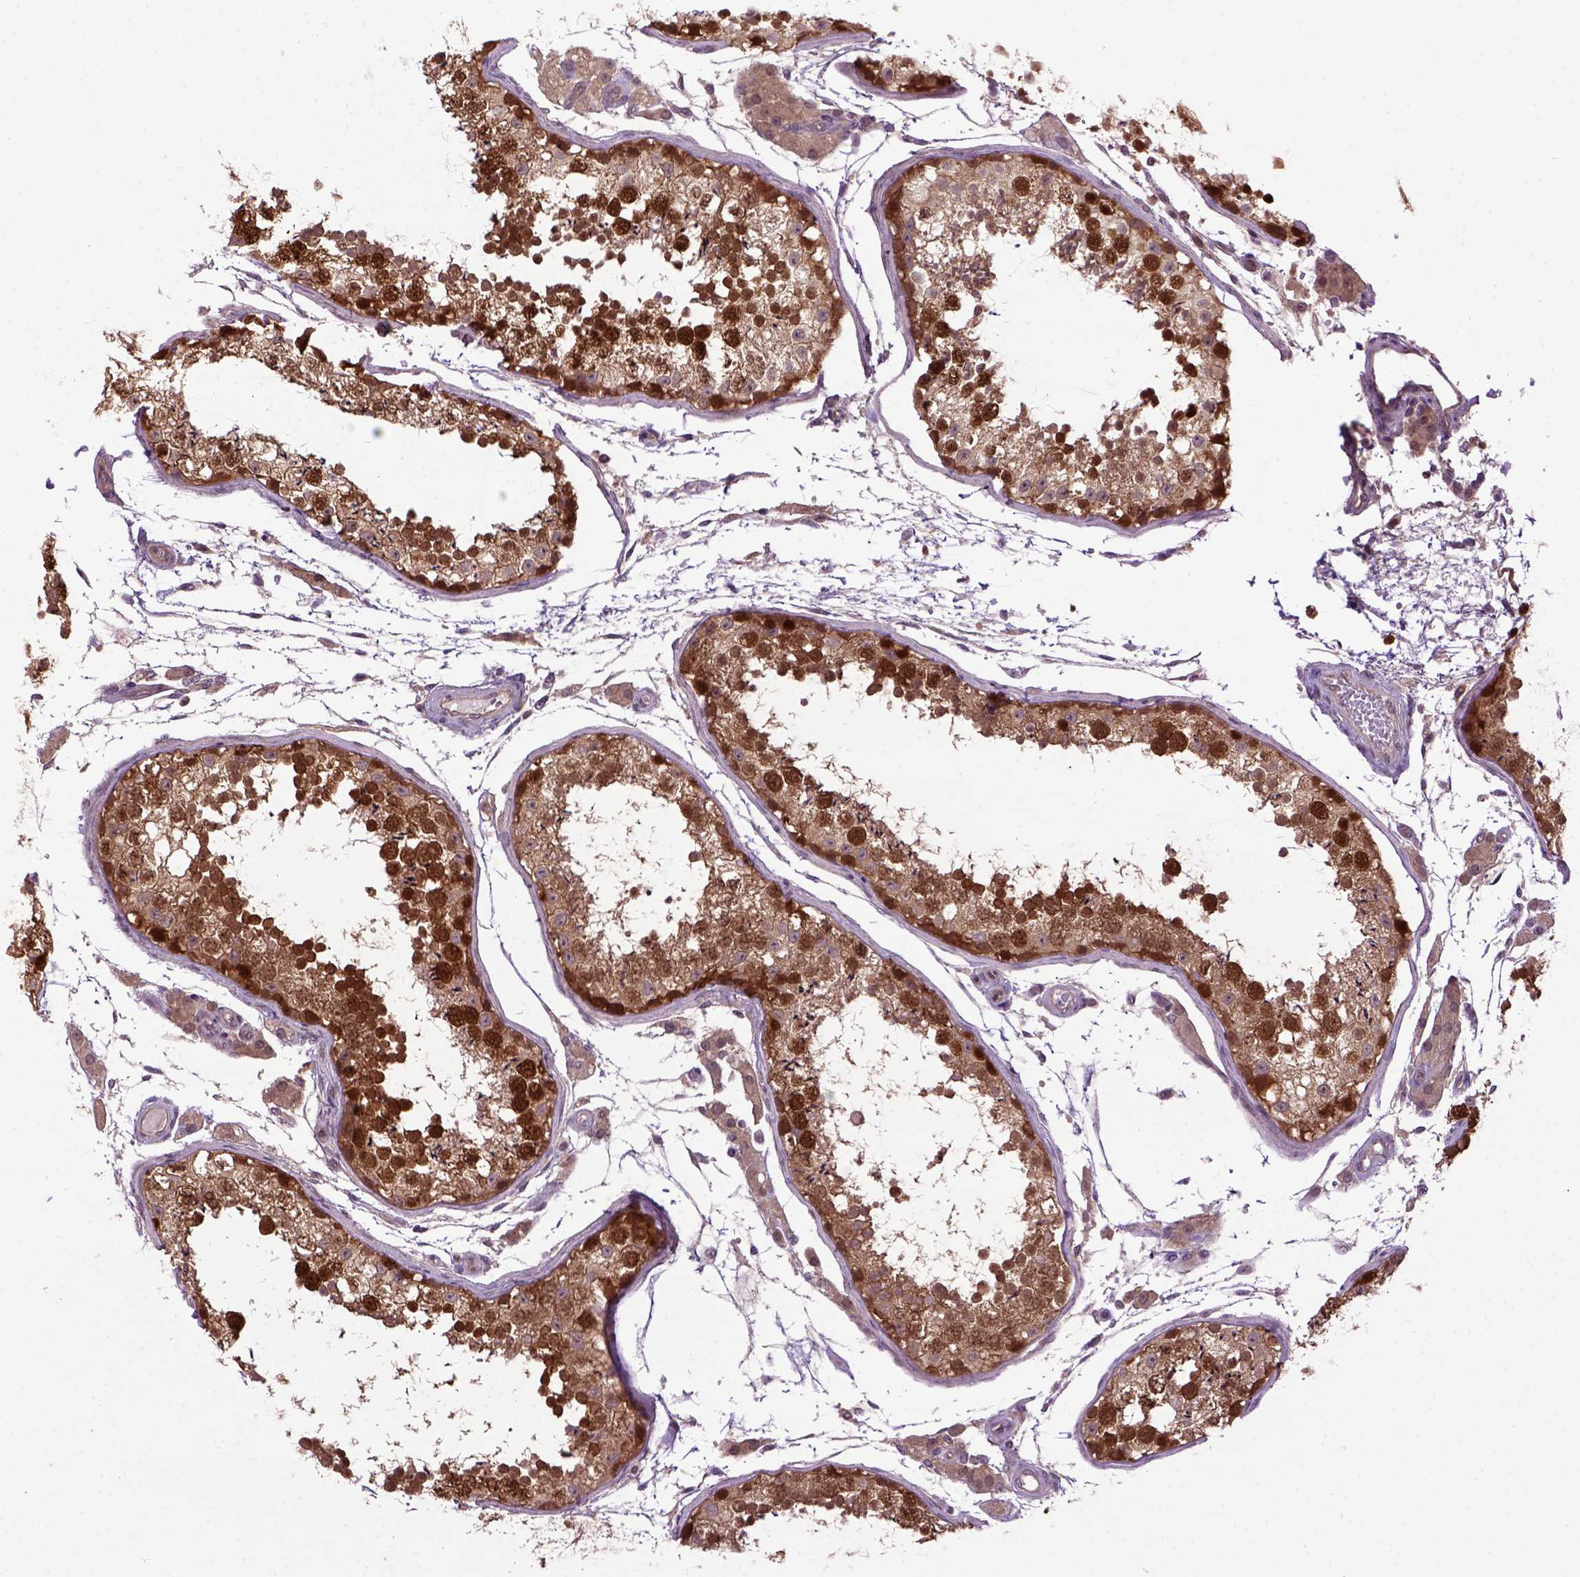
{"staining": {"intensity": "strong", "quantity": ">75%", "location": "cytoplasmic/membranous,nuclear"}, "tissue": "testis", "cell_type": "Cells in seminiferous ducts", "image_type": "normal", "snomed": [{"axis": "morphology", "description": "Normal tissue, NOS"}, {"axis": "topography", "description": "Testis"}], "caption": "Testis stained for a protein displays strong cytoplasmic/membranous,nuclear positivity in cells in seminiferous ducts. (DAB (3,3'-diaminobenzidine) IHC, brown staining for protein, blue staining for nuclei).", "gene": "WDR48", "patient": {"sex": "male", "age": 29}}